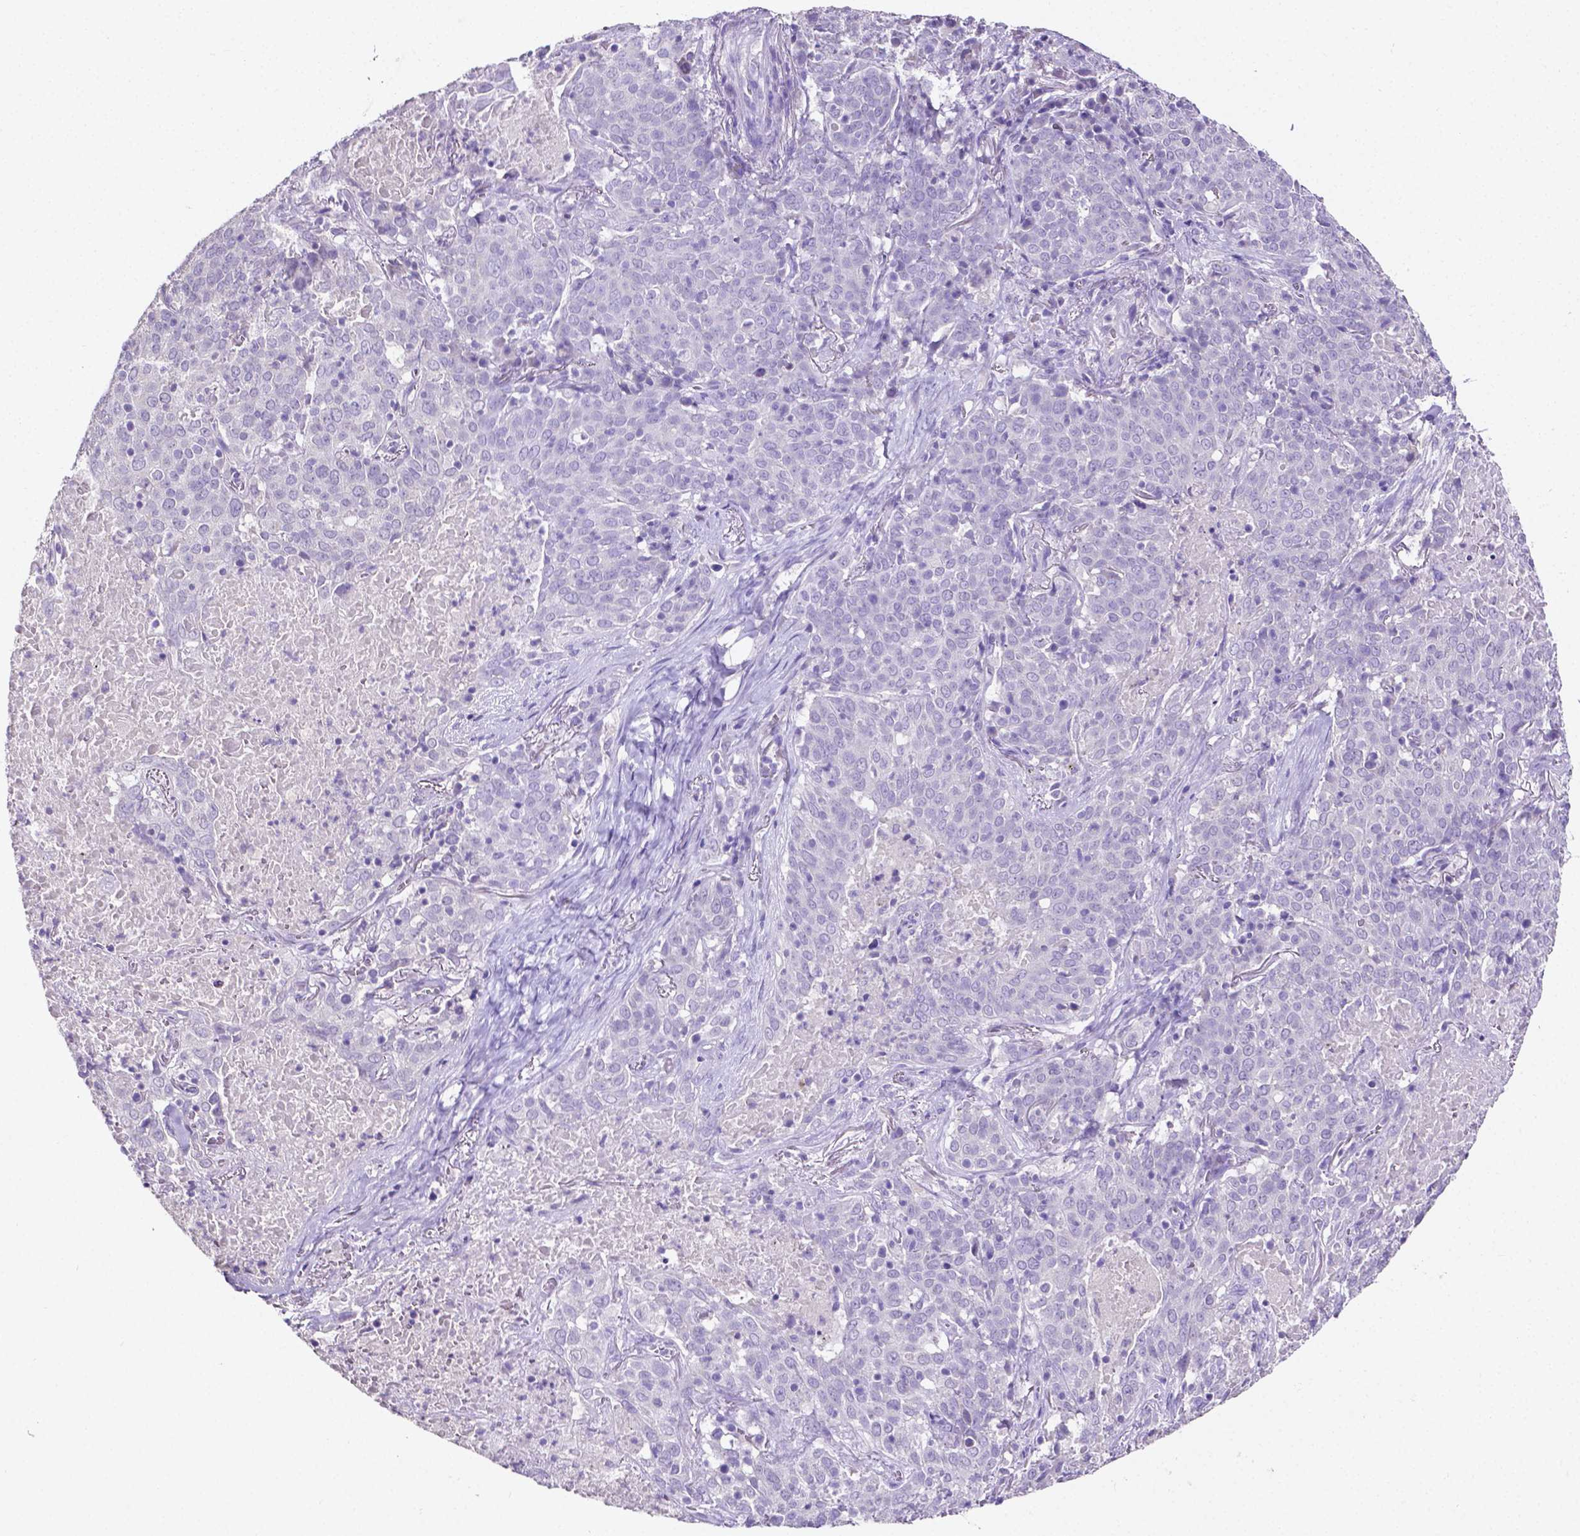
{"staining": {"intensity": "negative", "quantity": "none", "location": "none"}, "tissue": "lung cancer", "cell_type": "Tumor cells", "image_type": "cancer", "snomed": [{"axis": "morphology", "description": "Squamous cell carcinoma, NOS"}, {"axis": "topography", "description": "Lung"}], "caption": "Squamous cell carcinoma (lung) was stained to show a protein in brown. There is no significant positivity in tumor cells.", "gene": "SLC22A2", "patient": {"sex": "male", "age": 82}}